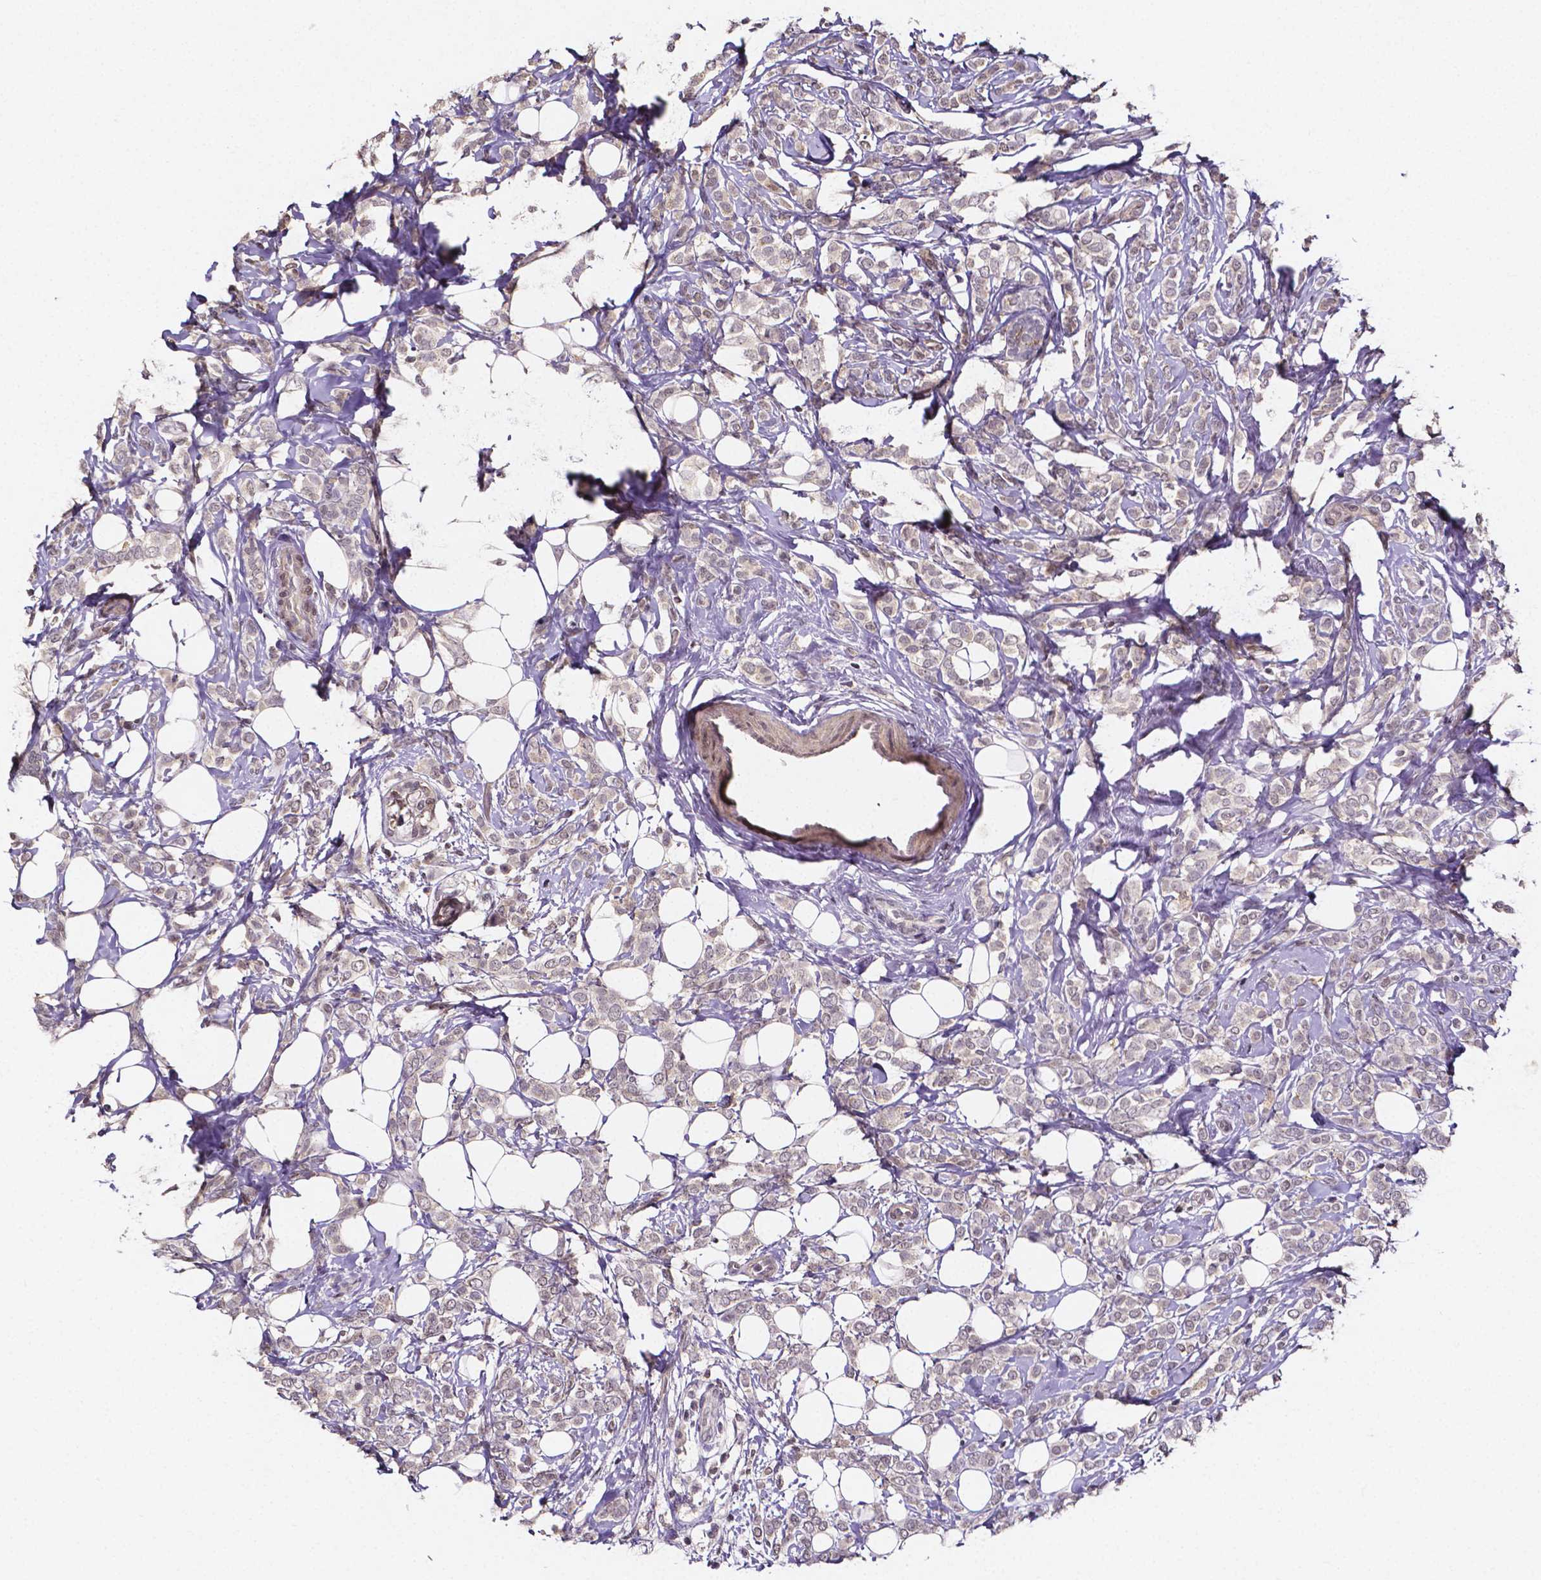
{"staining": {"intensity": "negative", "quantity": "none", "location": "none"}, "tissue": "breast cancer", "cell_type": "Tumor cells", "image_type": "cancer", "snomed": [{"axis": "morphology", "description": "Lobular carcinoma"}, {"axis": "topography", "description": "Breast"}], "caption": "The histopathology image reveals no staining of tumor cells in breast cancer.", "gene": "NRGN", "patient": {"sex": "female", "age": 49}}